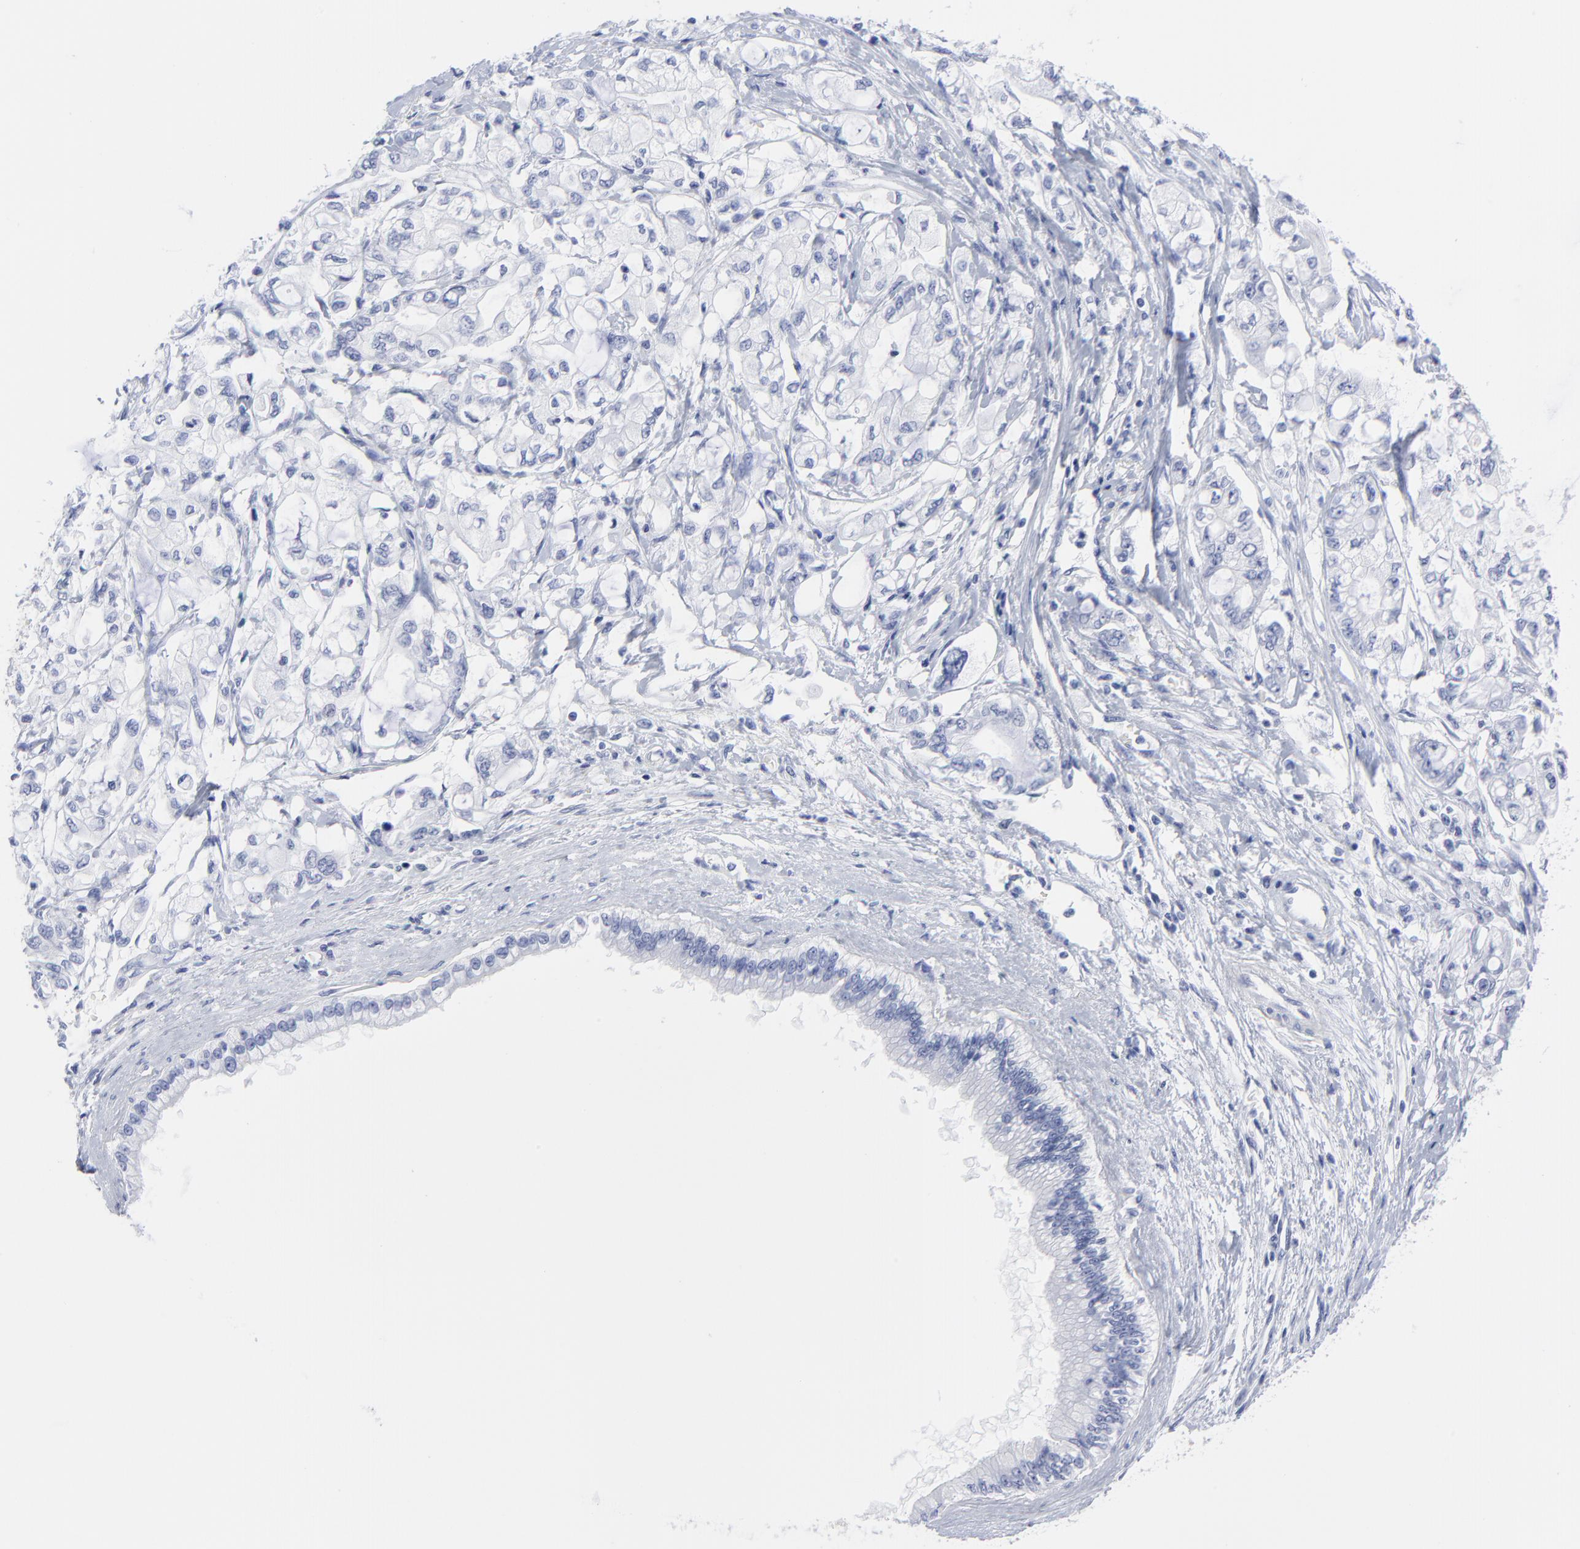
{"staining": {"intensity": "negative", "quantity": "none", "location": "none"}, "tissue": "pancreatic cancer", "cell_type": "Tumor cells", "image_type": "cancer", "snomed": [{"axis": "morphology", "description": "Adenocarcinoma, NOS"}, {"axis": "topography", "description": "Pancreas"}], "caption": "Human pancreatic cancer (adenocarcinoma) stained for a protein using IHC reveals no expression in tumor cells.", "gene": "CNTN3", "patient": {"sex": "male", "age": 79}}